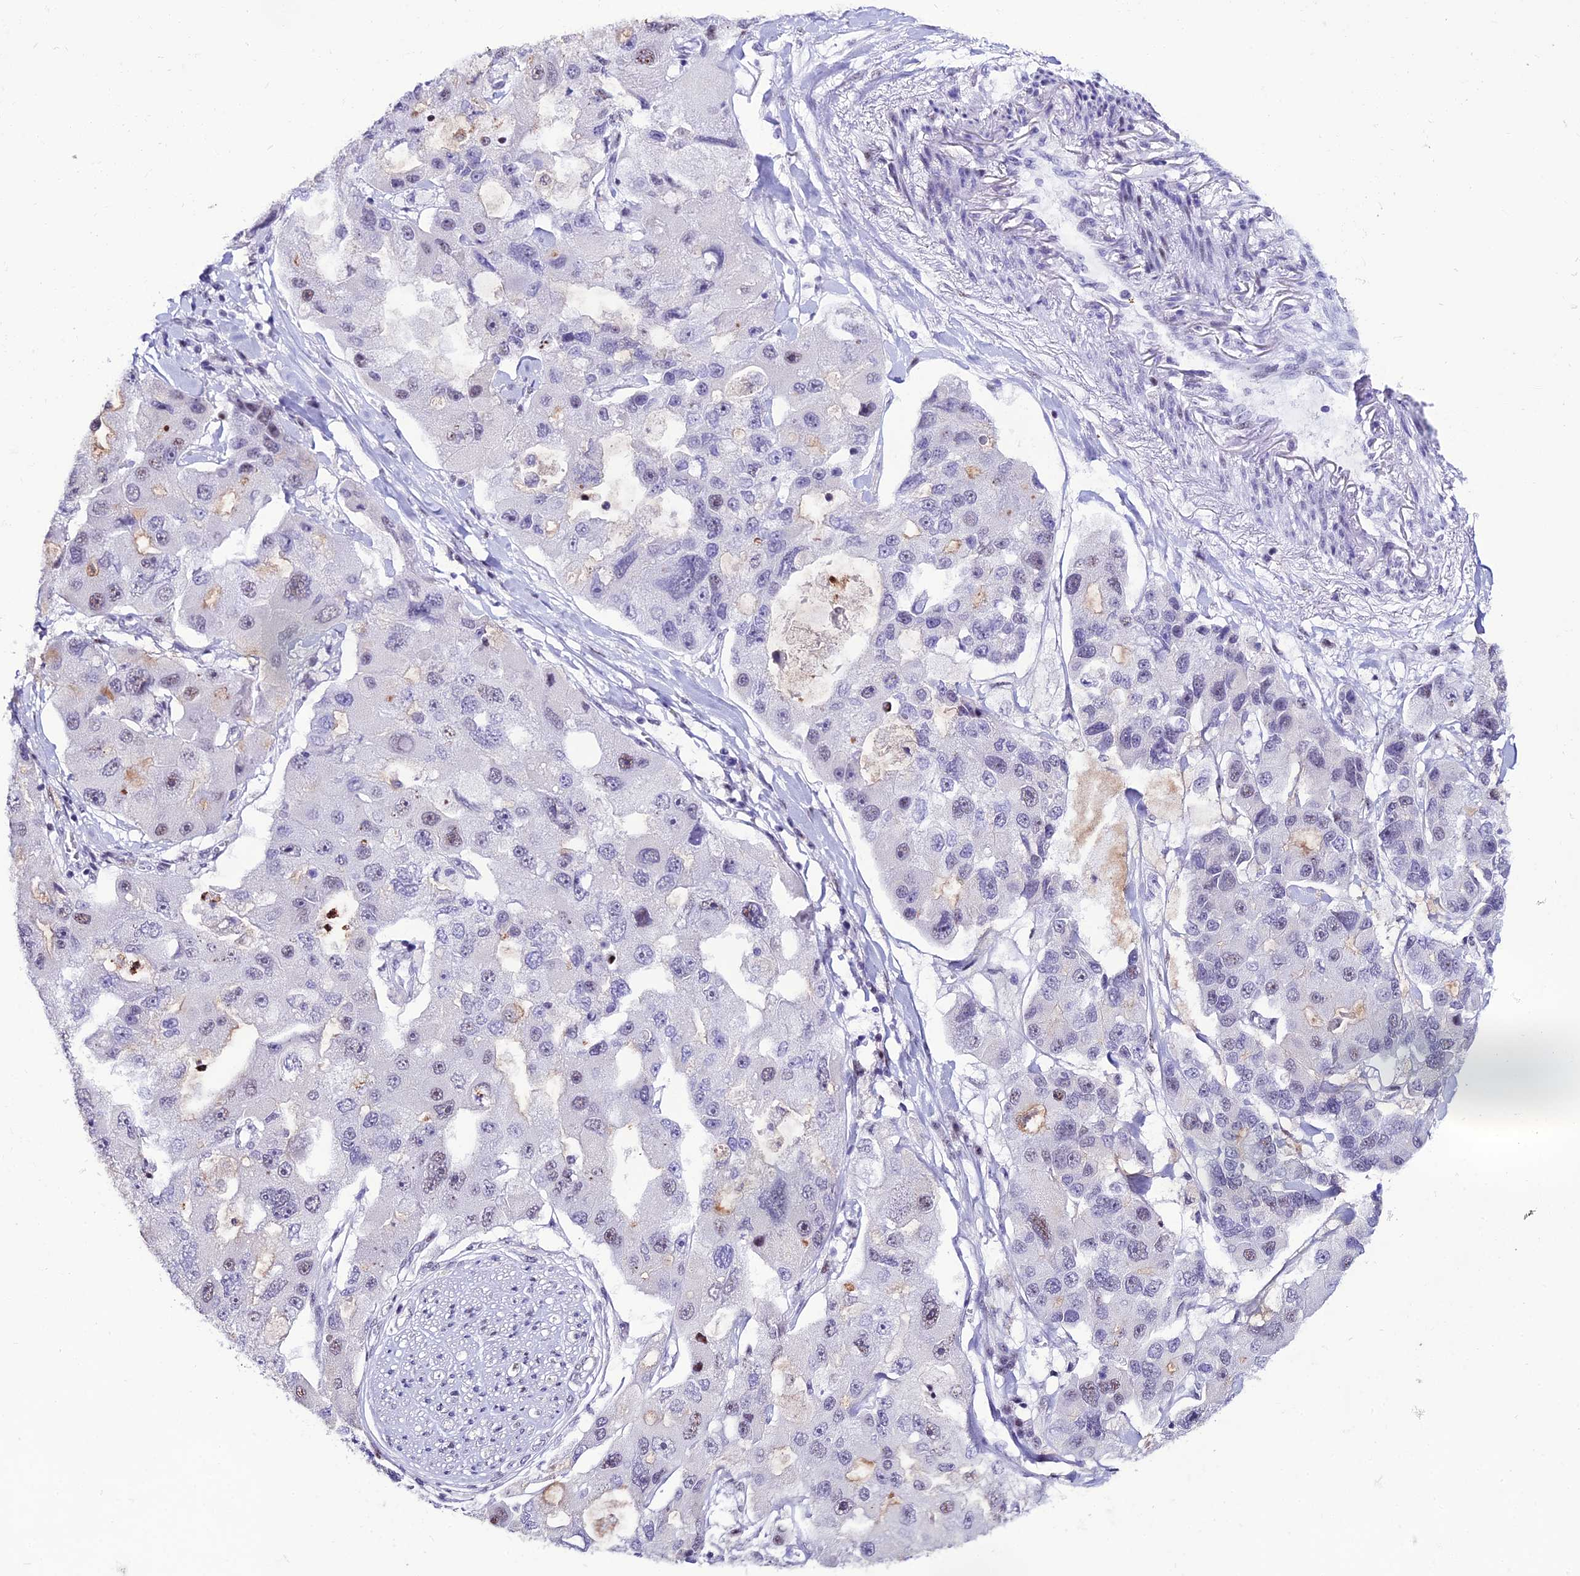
{"staining": {"intensity": "negative", "quantity": "none", "location": "none"}, "tissue": "lung cancer", "cell_type": "Tumor cells", "image_type": "cancer", "snomed": [{"axis": "morphology", "description": "Adenocarcinoma, NOS"}, {"axis": "topography", "description": "Lung"}], "caption": "Immunohistochemical staining of human adenocarcinoma (lung) exhibits no significant staining in tumor cells.", "gene": "MFSD2B", "patient": {"sex": "female", "age": 54}}